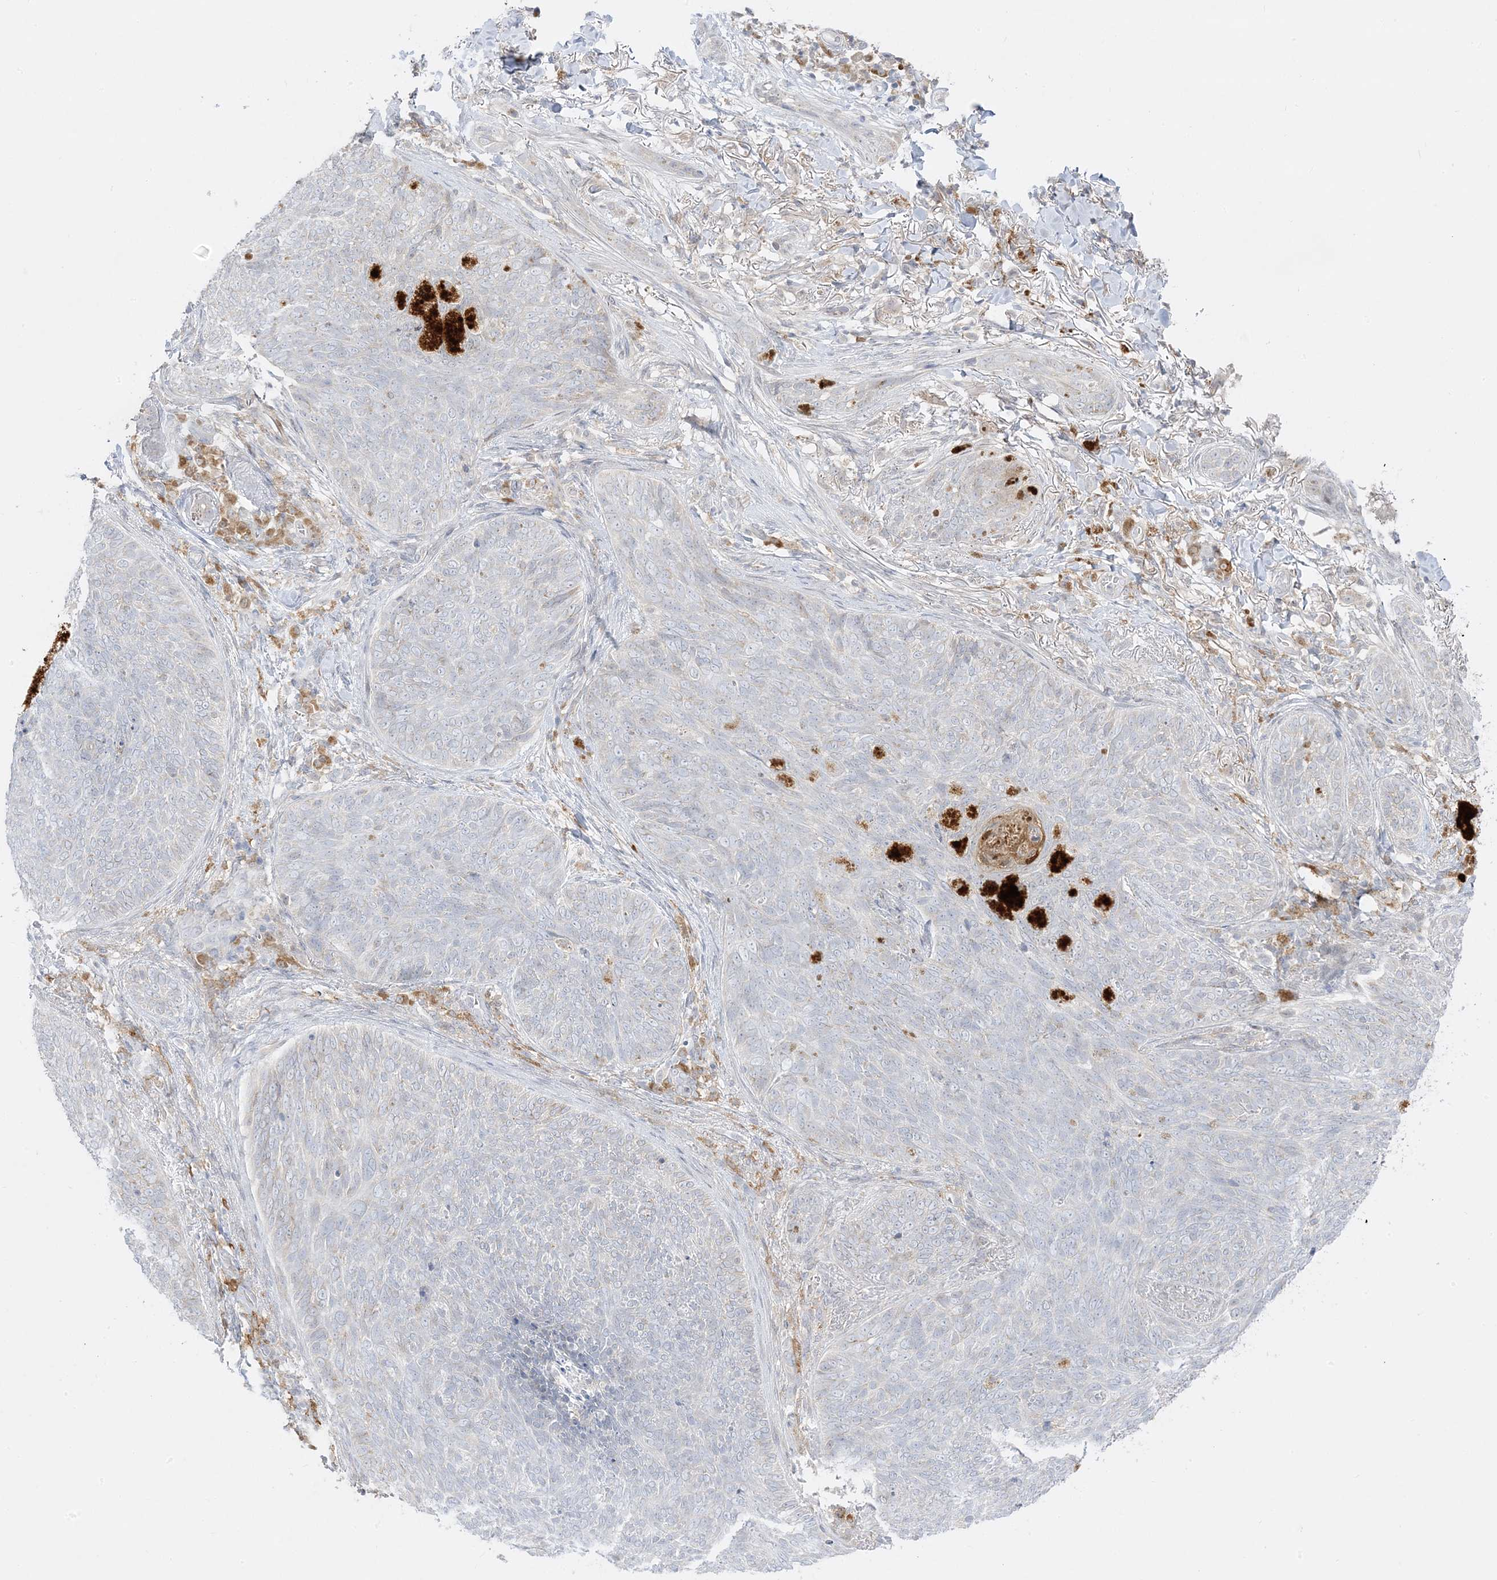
{"staining": {"intensity": "negative", "quantity": "none", "location": "none"}, "tissue": "skin cancer", "cell_type": "Tumor cells", "image_type": "cancer", "snomed": [{"axis": "morphology", "description": "Basal cell carcinoma"}, {"axis": "topography", "description": "Skin"}], "caption": "The immunohistochemistry (IHC) image has no significant positivity in tumor cells of skin cancer (basal cell carcinoma) tissue.", "gene": "C2CD2", "patient": {"sex": "male", "age": 85}}